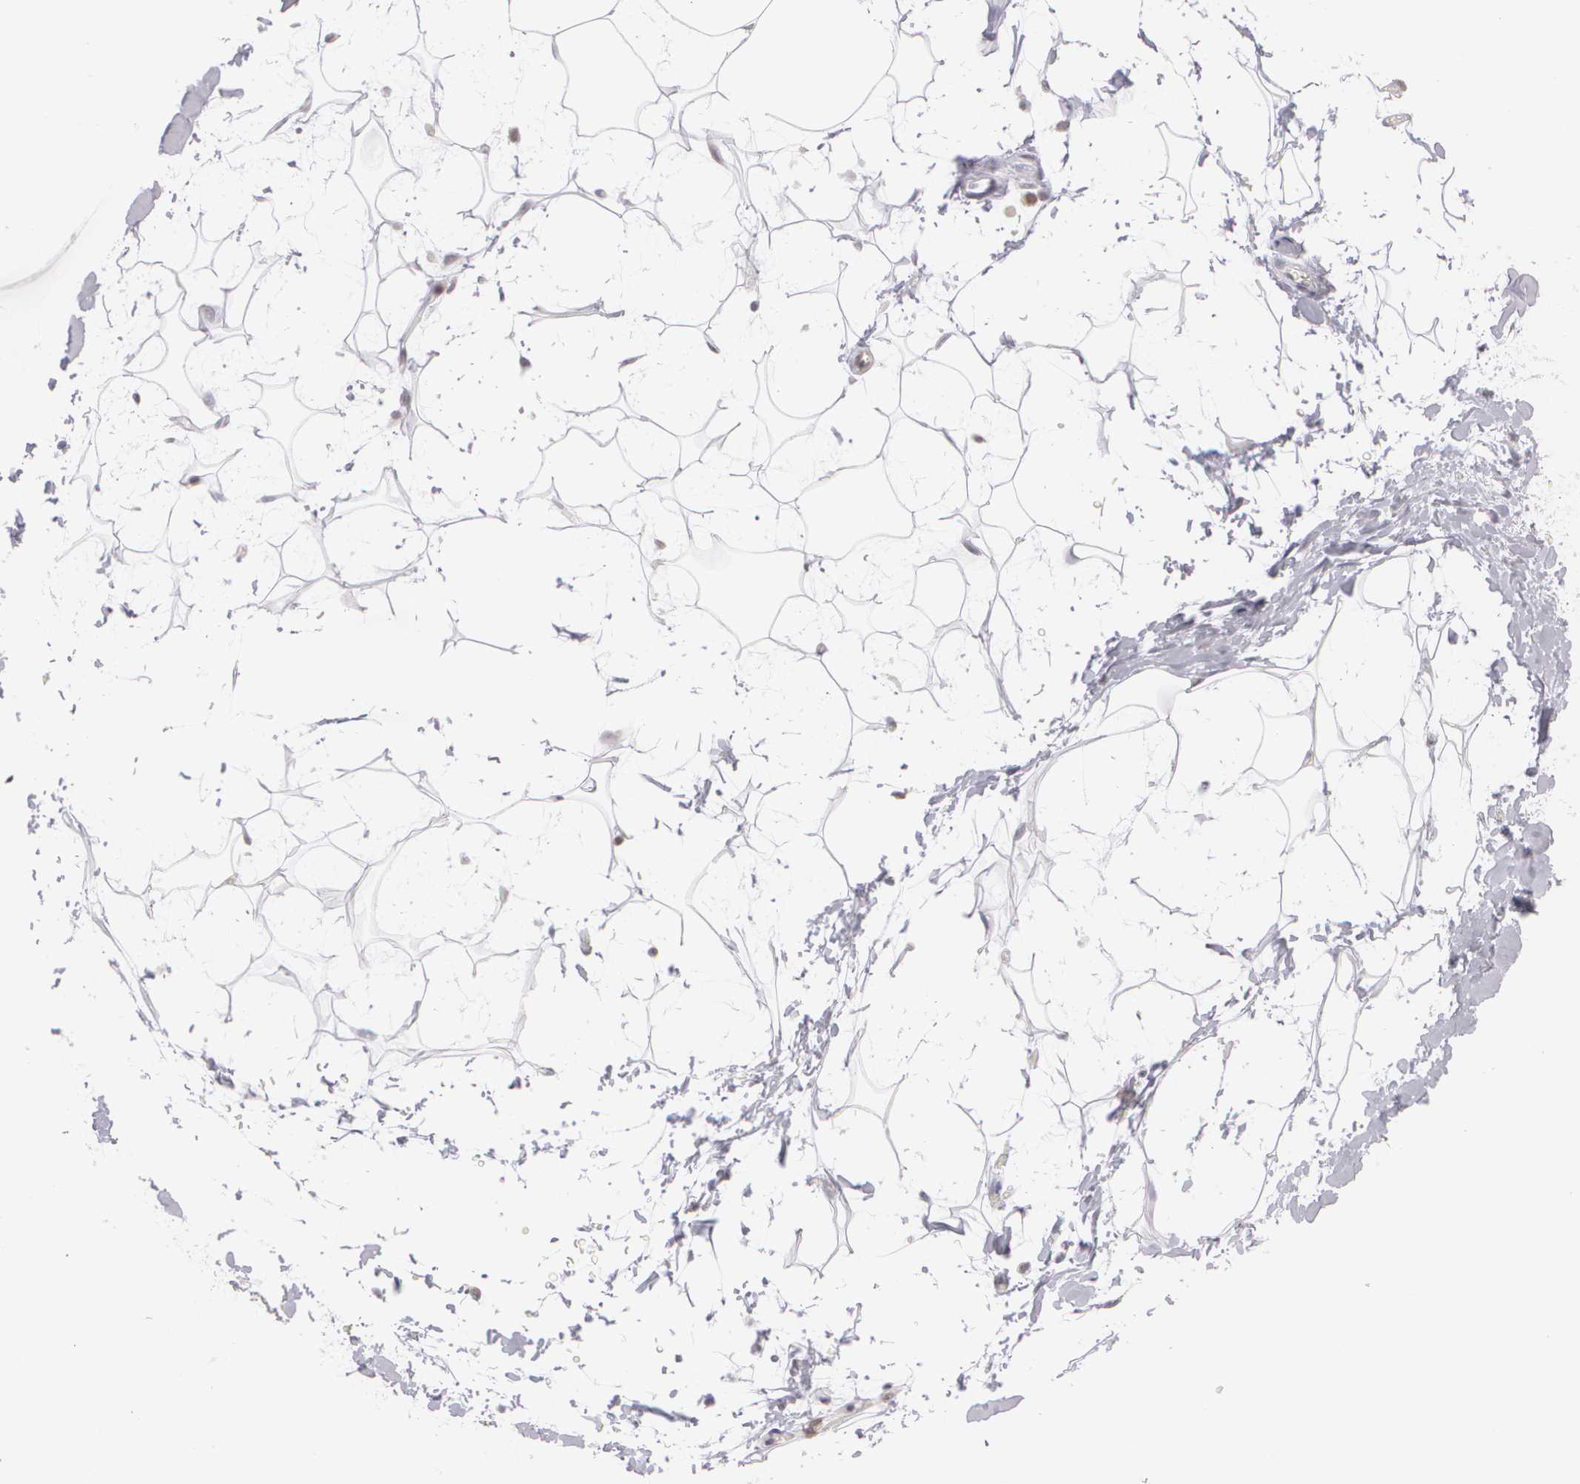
{"staining": {"intensity": "negative", "quantity": "none", "location": "none"}, "tissue": "adipose tissue", "cell_type": "Adipocytes", "image_type": "normal", "snomed": [{"axis": "morphology", "description": "Normal tissue, NOS"}, {"axis": "topography", "description": "Soft tissue"}], "caption": "This histopathology image is of unremarkable adipose tissue stained with immunohistochemistry to label a protein in brown with the nuclei are counter-stained blue. There is no expression in adipocytes.", "gene": "BCL10", "patient": {"sex": "male", "age": 72}}